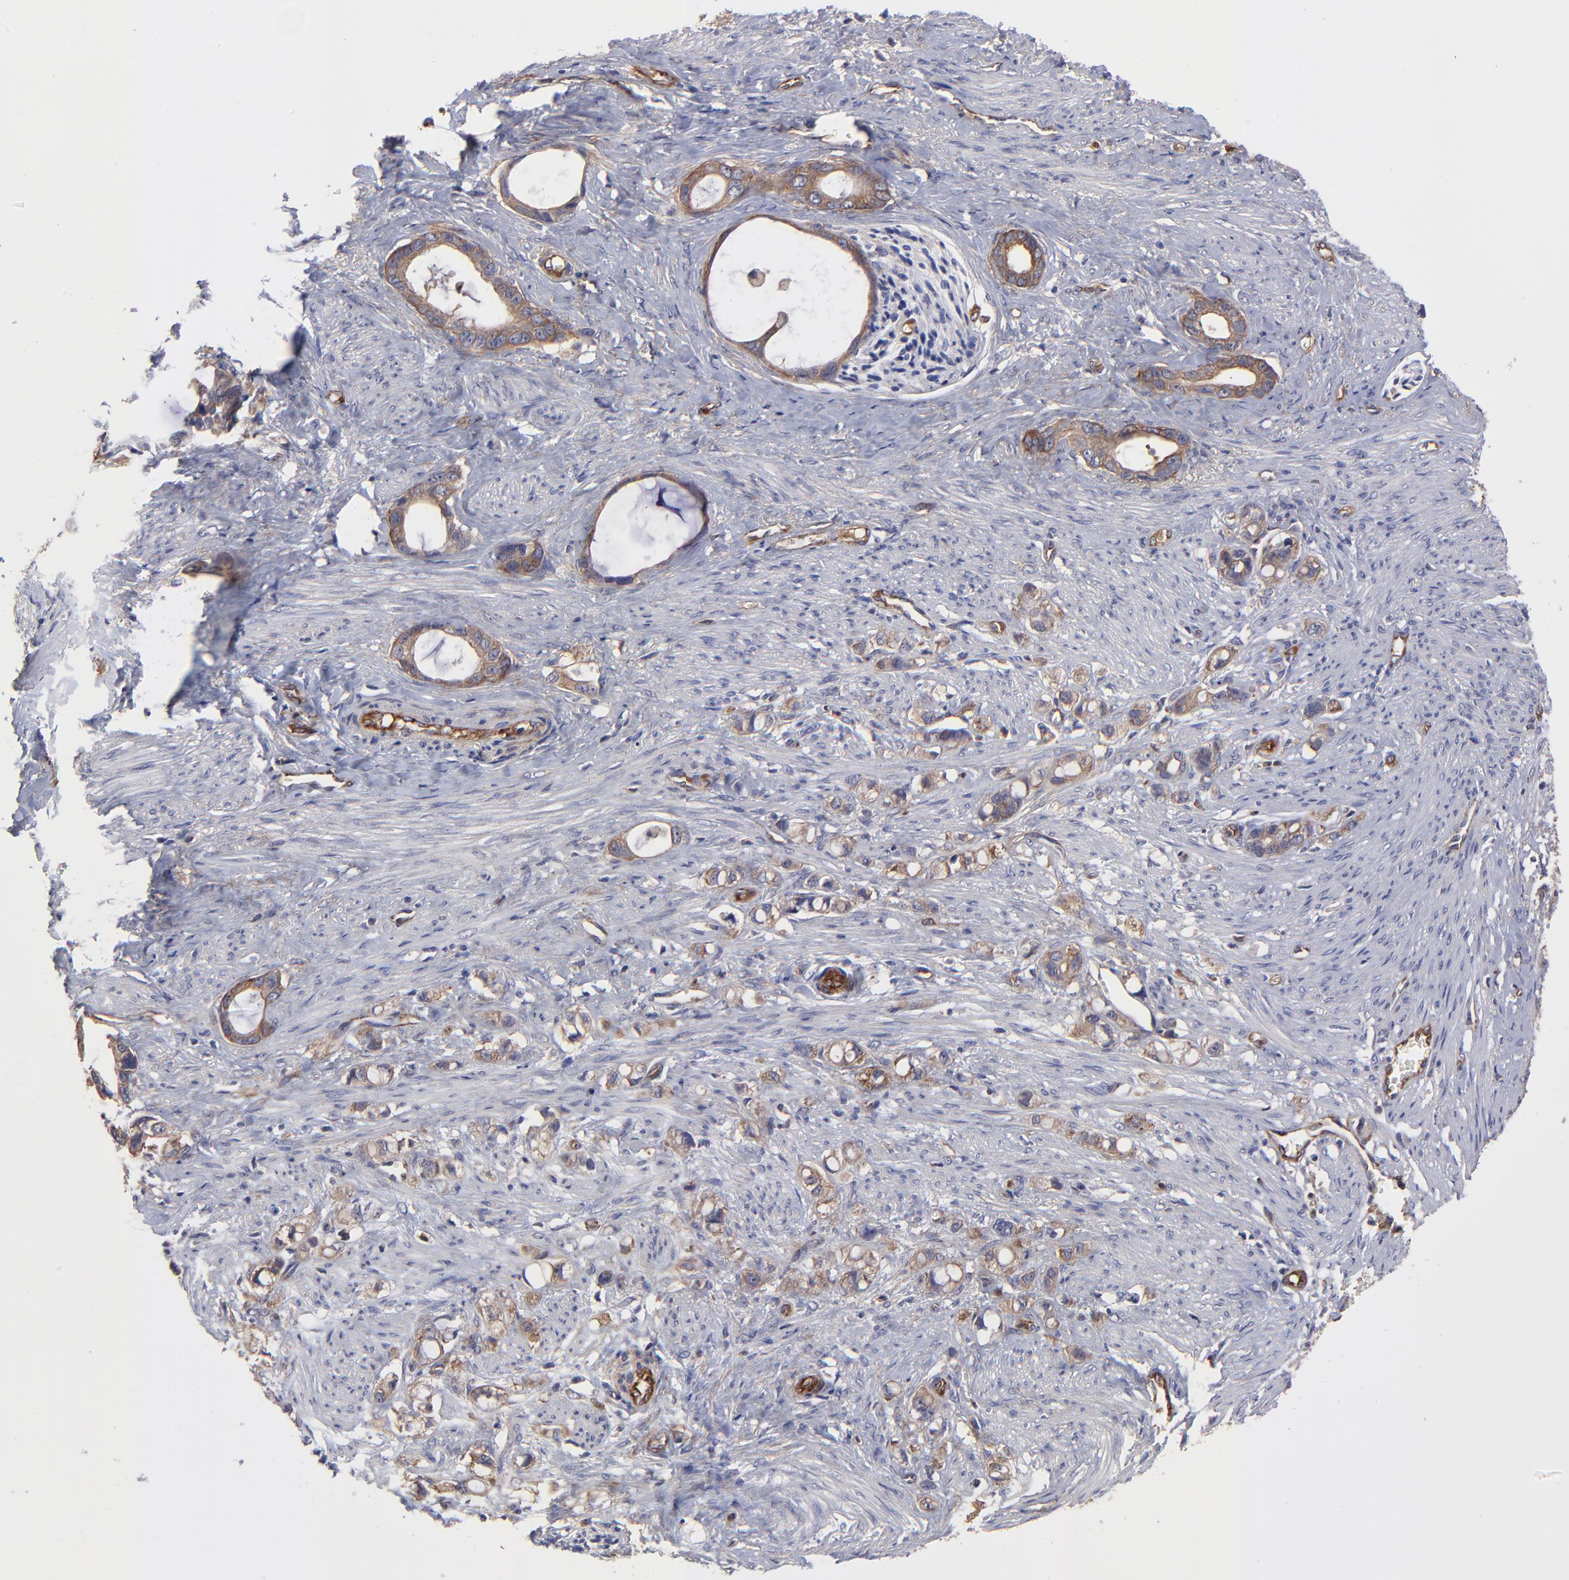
{"staining": {"intensity": "moderate", "quantity": ">75%", "location": "cytoplasmic/membranous"}, "tissue": "stomach cancer", "cell_type": "Tumor cells", "image_type": "cancer", "snomed": [{"axis": "morphology", "description": "Adenocarcinoma, NOS"}, {"axis": "topography", "description": "Stomach"}], "caption": "Protein expression analysis of stomach cancer reveals moderate cytoplasmic/membranous staining in about >75% of tumor cells.", "gene": "ASB7", "patient": {"sex": "female", "age": 75}}